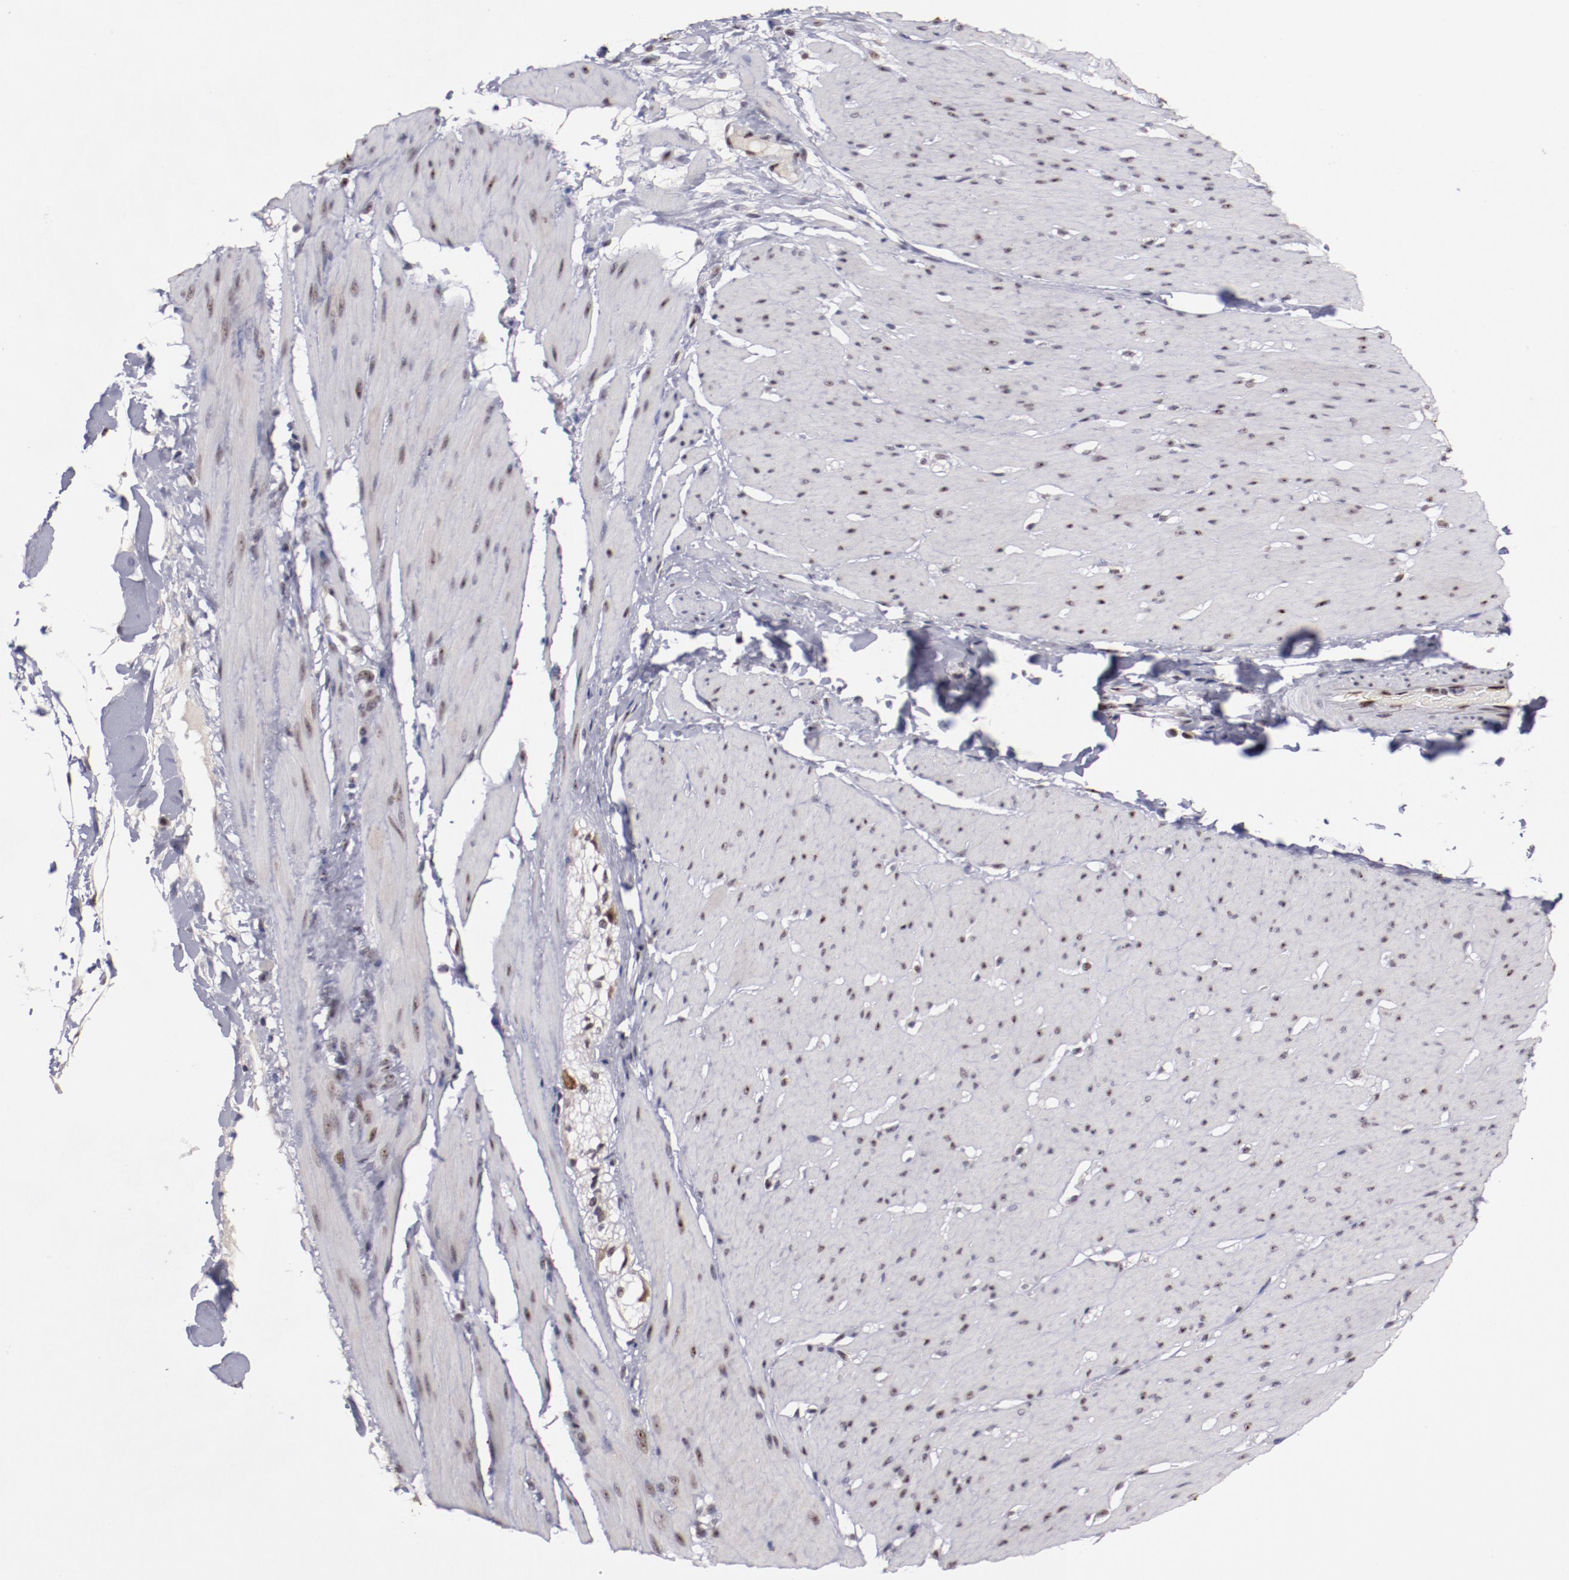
{"staining": {"intensity": "moderate", "quantity": "<25%", "location": "nuclear"}, "tissue": "smooth muscle", "cell_type": "Smooth muscle cells", "image_type": "normal", "snomed": [{"axis": "morphology", "description": "Normal tissue, NOS"}, {"axis": "topography", "description": "Smooth muscle"}, {"axis": "topography", "description": "Colon"}], "caption": "DAB immunohistochemical staining of unremarkable human smooth muscle exhibits moderate nuclear protein positivity in approximately <25% of smooth muscle cells.", "gene": "DDX24", "patient": {"sex": "male", "age": 67}}